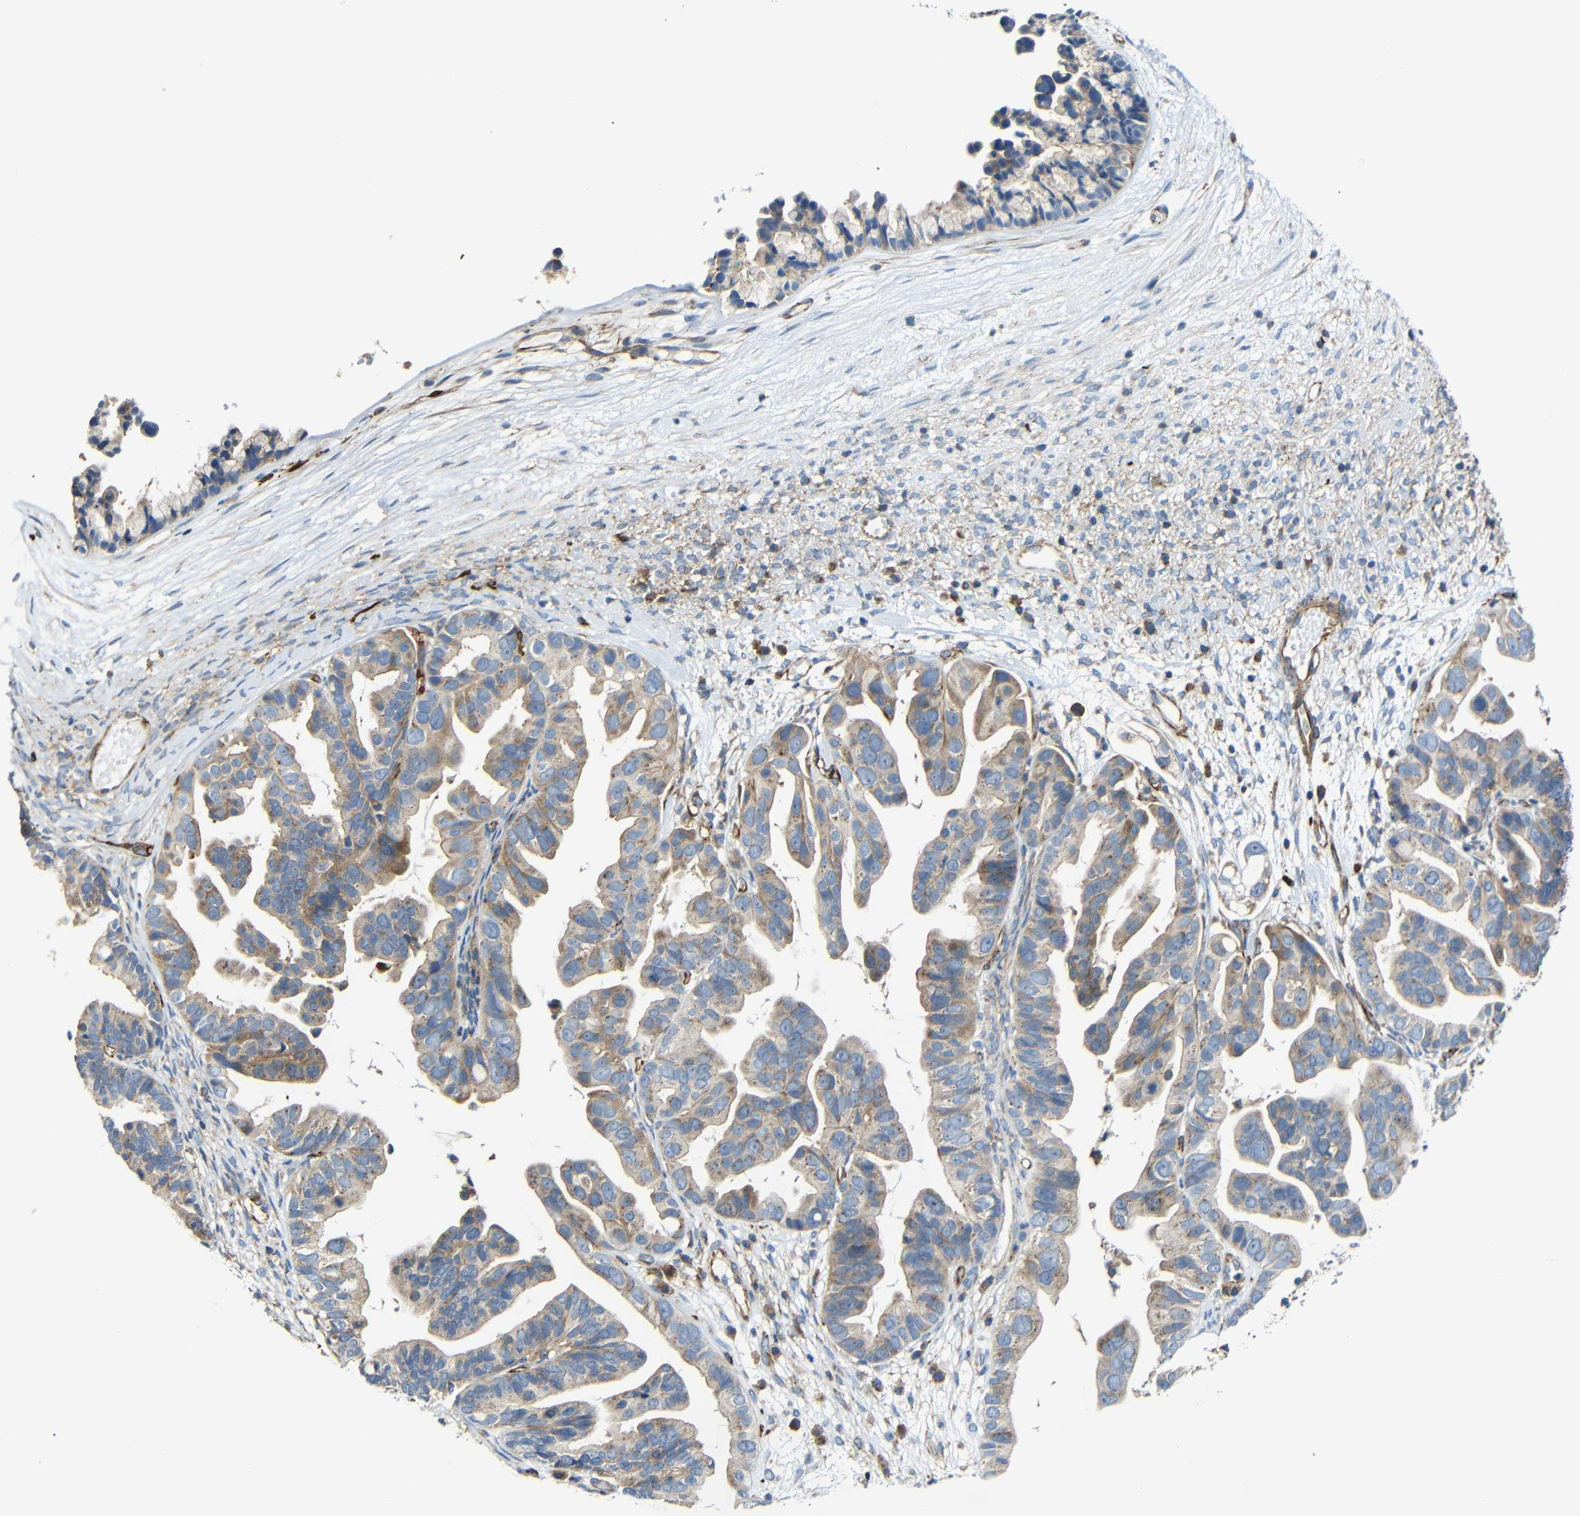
{"staining": {"intensity": "moderate", "quantity": ">75%", "location": "cytoplasmic/membranous"}, "tissue": "ovarian cancer", "cell_type": "Tumor cells", "image_type": "cancer", "snomed": [{"axis": "morphology", "description": "Cystadenocarcinoma, serous, NOS"}, {"axis": "topography", "description": "Ovary"}], "caption": "Moderate cytoplasmic/membranous expression is seen in approximately >75% of tumor cells in ovarian serous cystadenocarcinoma. The staining is performed using DAB (3,3'-diaminobenzidine) brown chromogen to label protein expression. The nuclei are counter-stained blue using hematoxylin.", "gene": "IGSF10", "patient": {"sex": "female", "age": 56}}